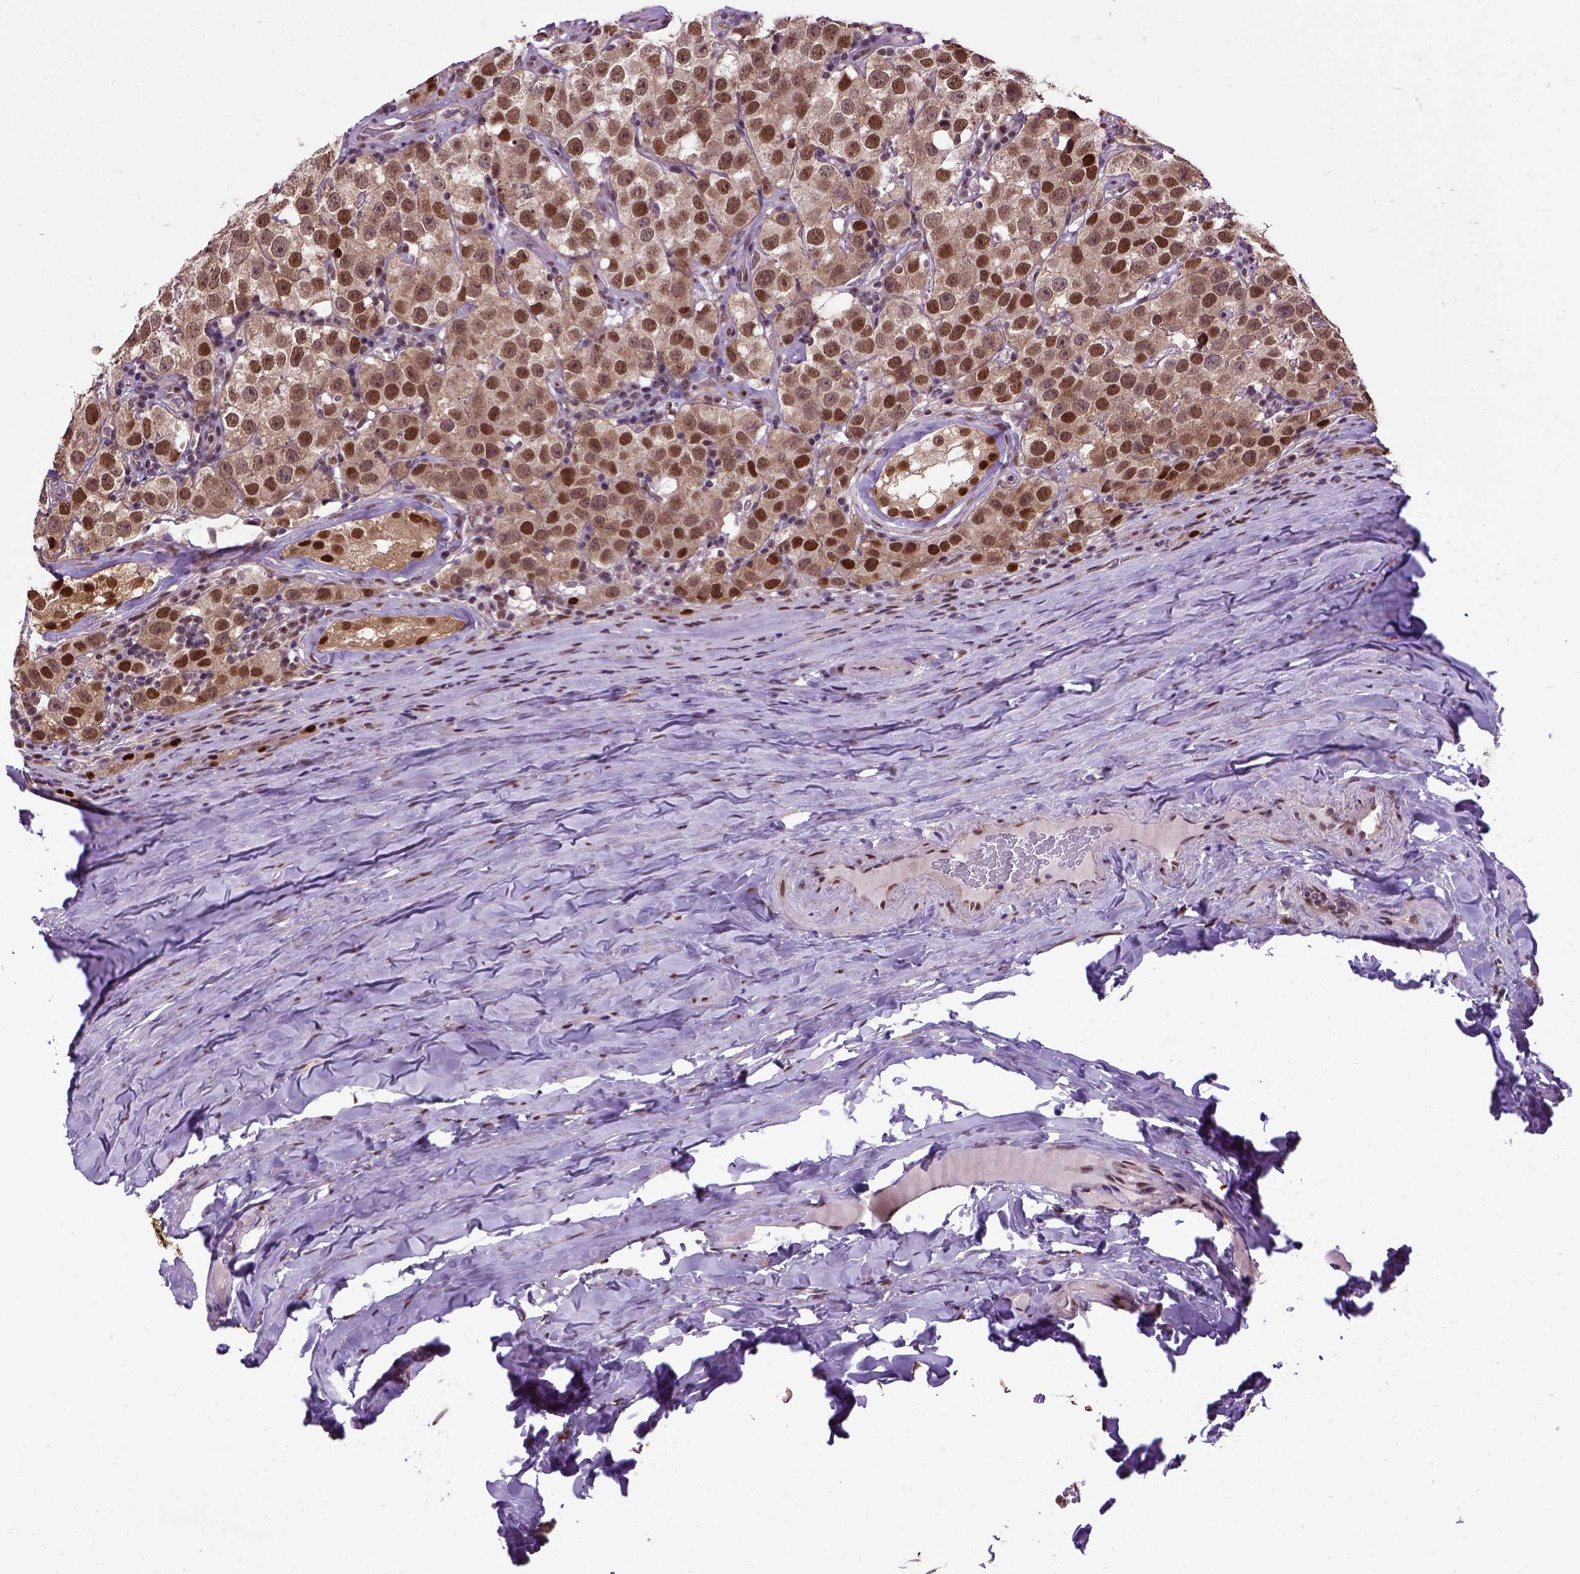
{"staining": {"intensity": "strong", "quantity": ">75%", "location": "cytoplasmic/membranous,nuclear"}, "tissue": "testis cancer", "cell_type": "Tumor cells", "image_type": "cancer", "snomed": [{"axis": "morphology", "description": "Seminoma, NOS"}, {"axis": "topography", "description": "Testis"}], "caption": "Testis cancer (seminoma) was stained to show a protein in brown. There is high levels of strong cytoplasmic/membranous and nuclear expression in approximately >75% of tumor cells.", "gene": "UBA3", "patient": {"sex": "male", "age": 34}}